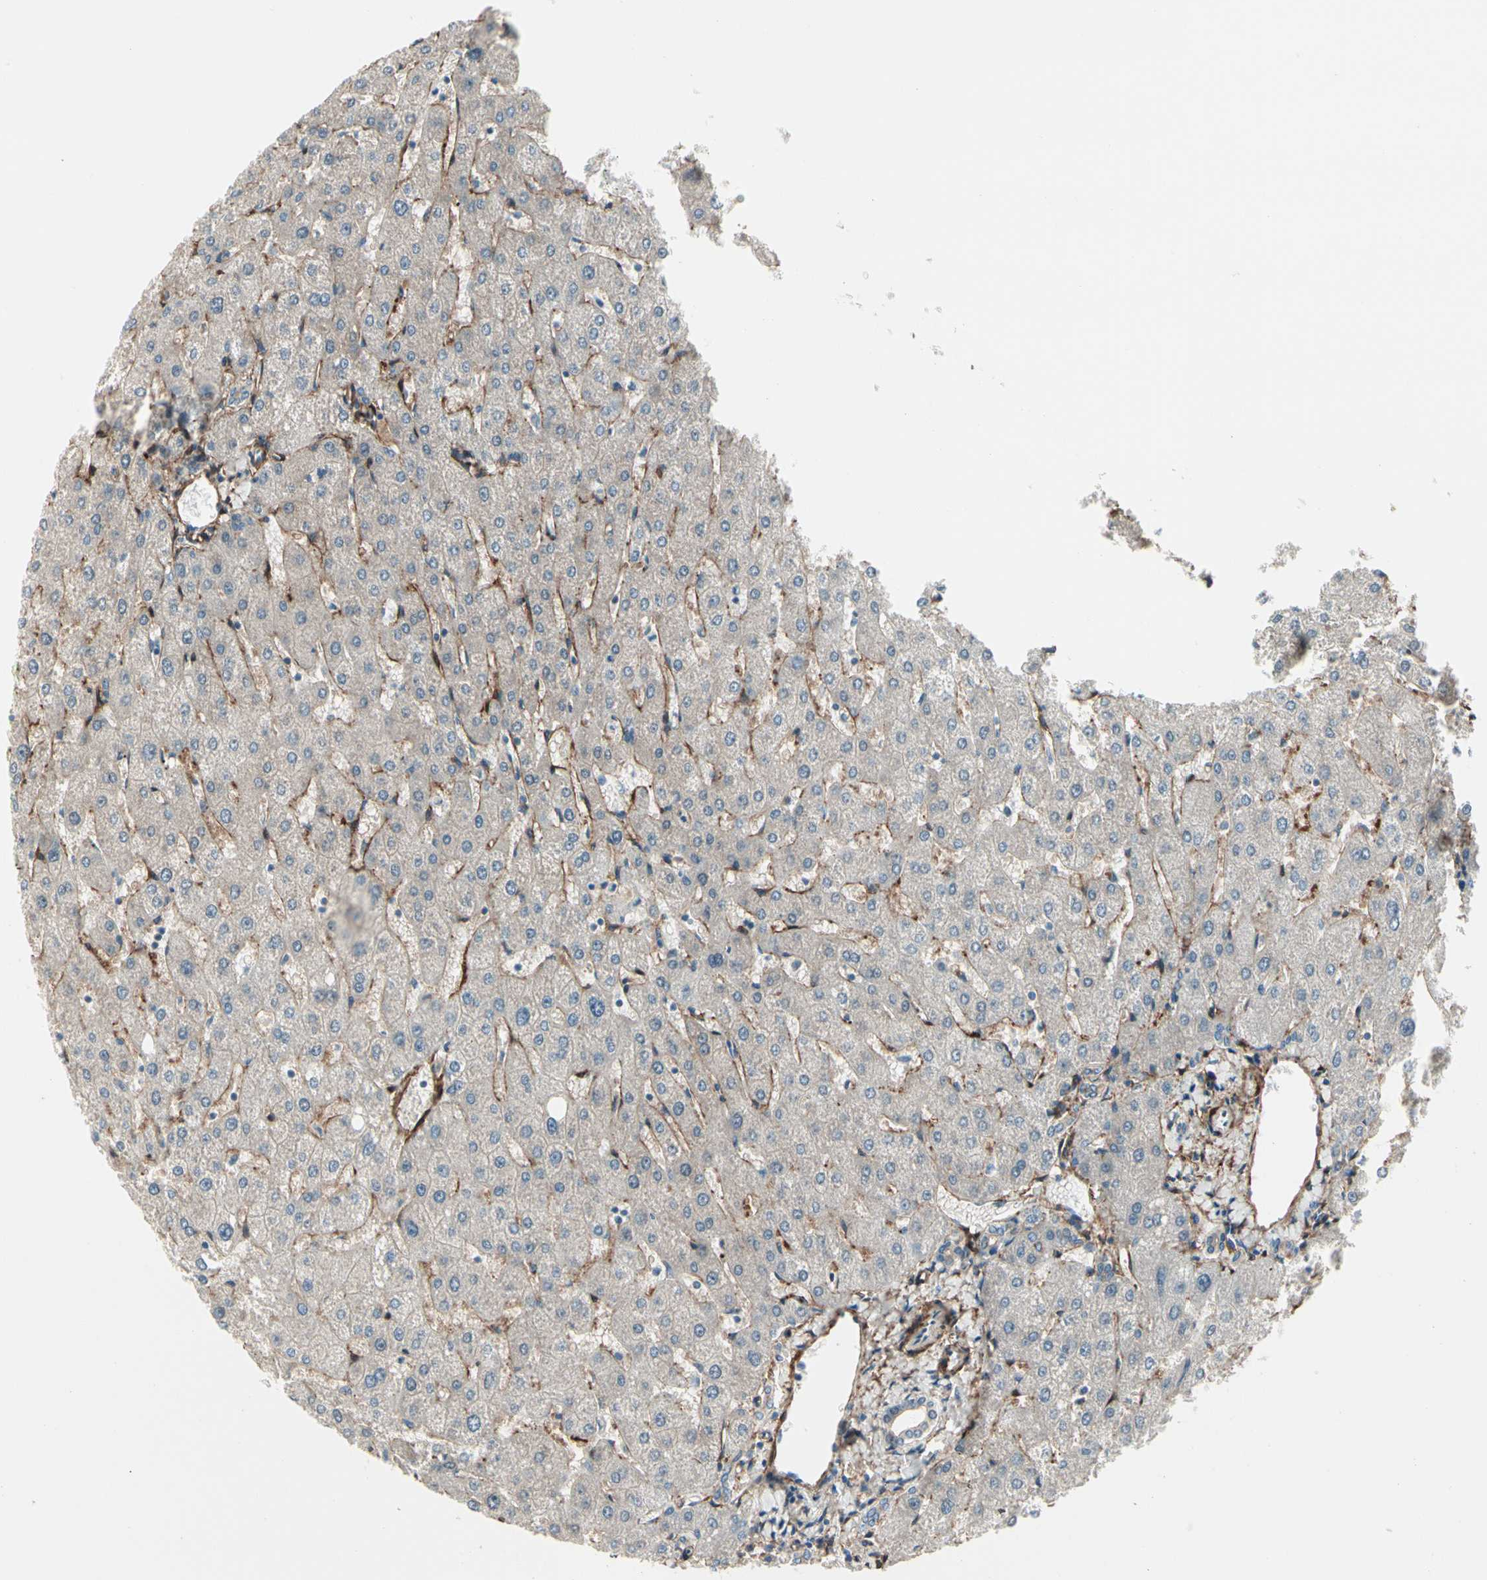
{"staining": {"intensity": "negative", "quantity": "none", "location": "none"}, "tissue": "liver", "cell_type": "Cholangiocytes", "image_type": "normal", "snomed": [{"axis": "morphology", "description": "Normal tissue, NOS"}, {"axis": "topography", "description": "Liver"}], "caption": "High magnification brightfield microscopy of benign liver stained with DAB (3,3'-diaminobenzidine) (brown) and counterstained with hematoxylin (blue): cholangiocytes show no significant expression.", "gene": "CALD1", "patient": {"sex": "male", "age": 67}}